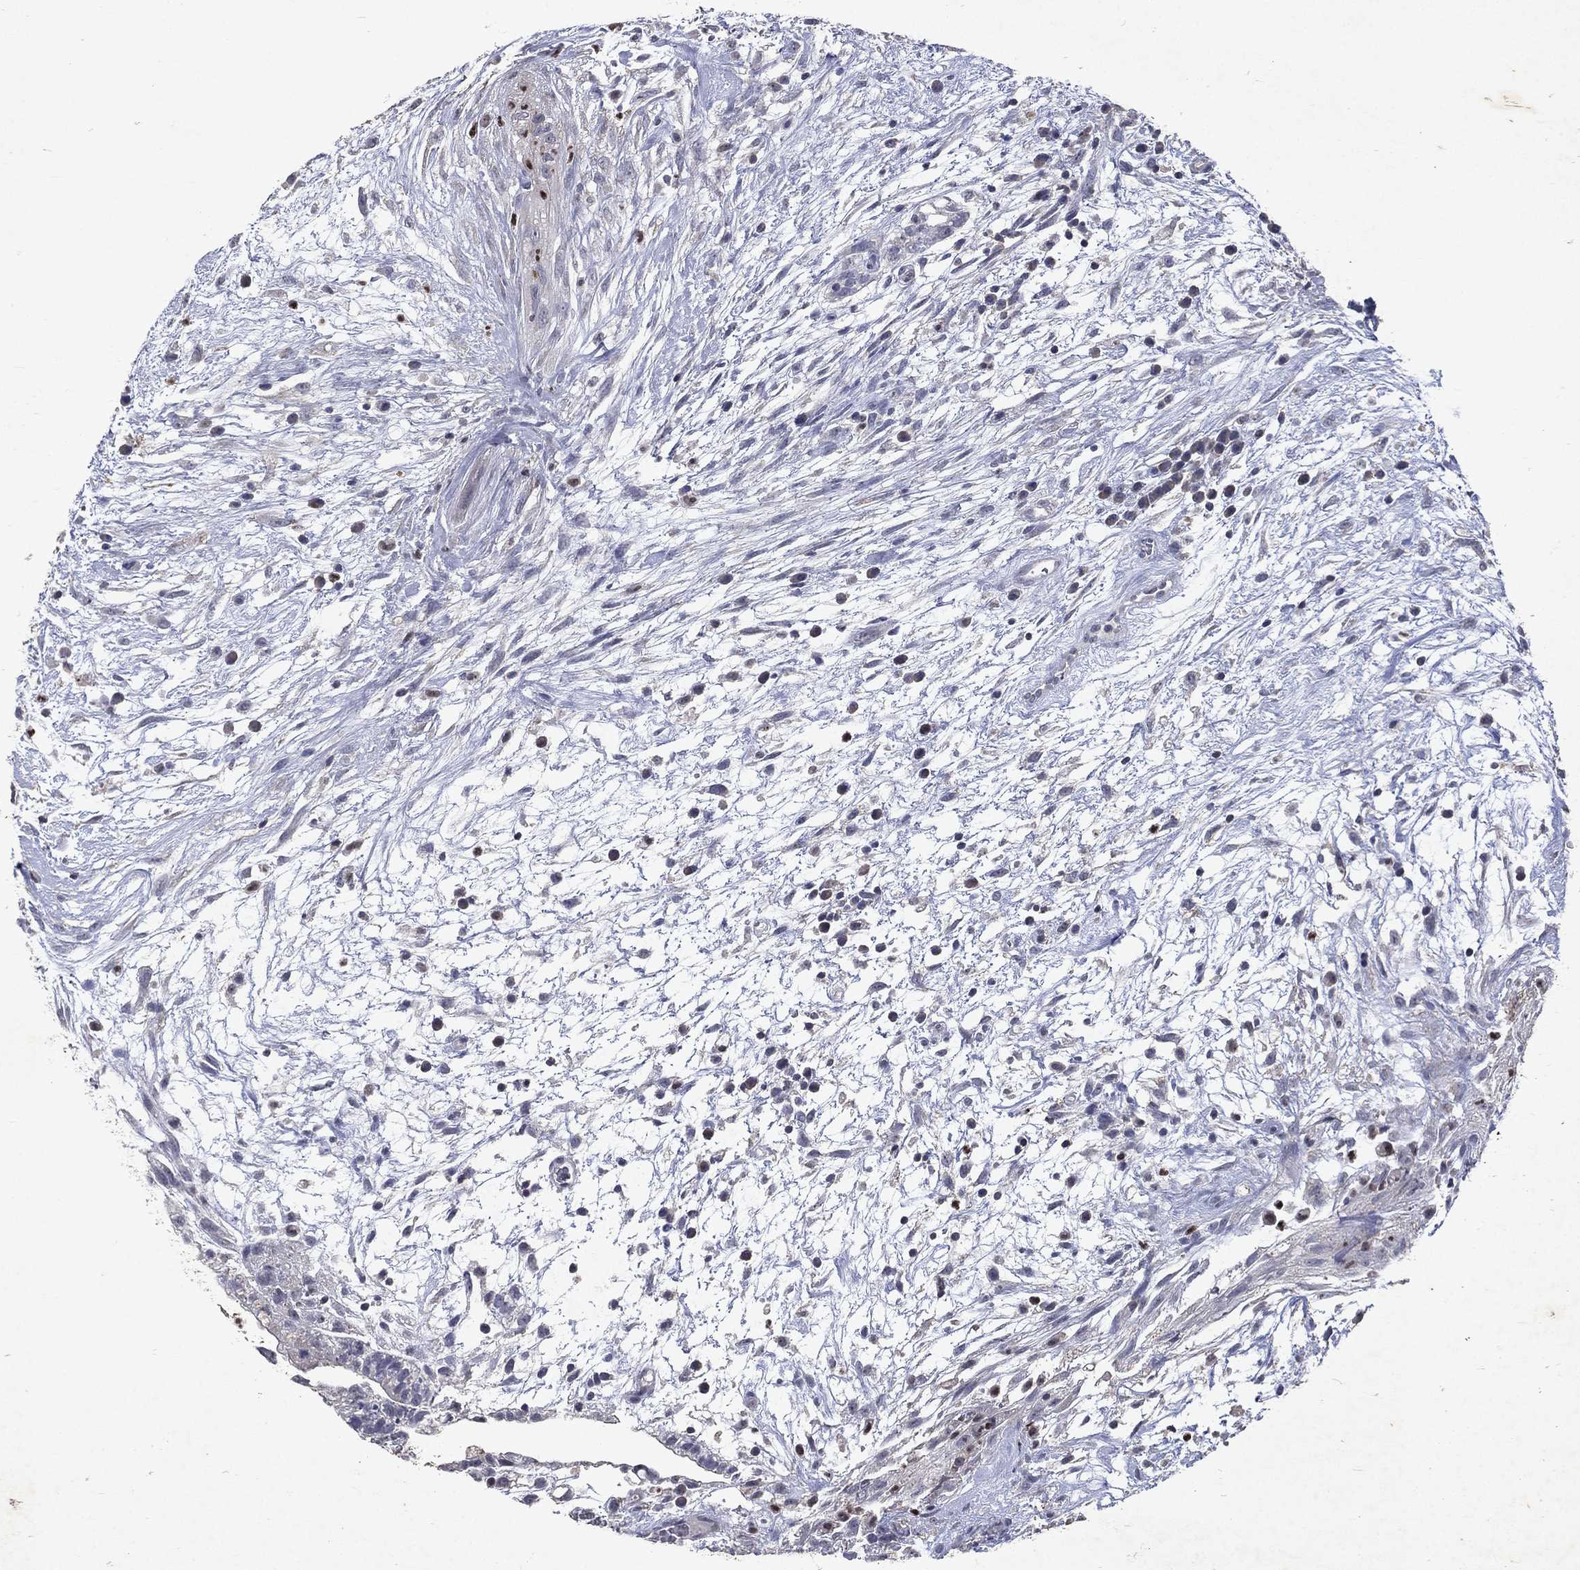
{"staining": {"intensity": "negative", "quantity": "none", "location": "none"}, "tissue": "testis cancer", "cell_type": "Tumor cells", "image_type": "cancer", "snomed": [{"axis": "morphology", "description": "Normal tissue, NOS"}, {"axis": "morphology", "description": "Carcinoma, Embryonal, NOS"}, {"axis": "topography", "description": "Testis"}], "caption": "Protein analysis of embryonal carcinoma (testis) reveals no significant positivity in tumor cells.", "gene": "SLC34A2", "patient": {"sex": "male", "age": 32}}